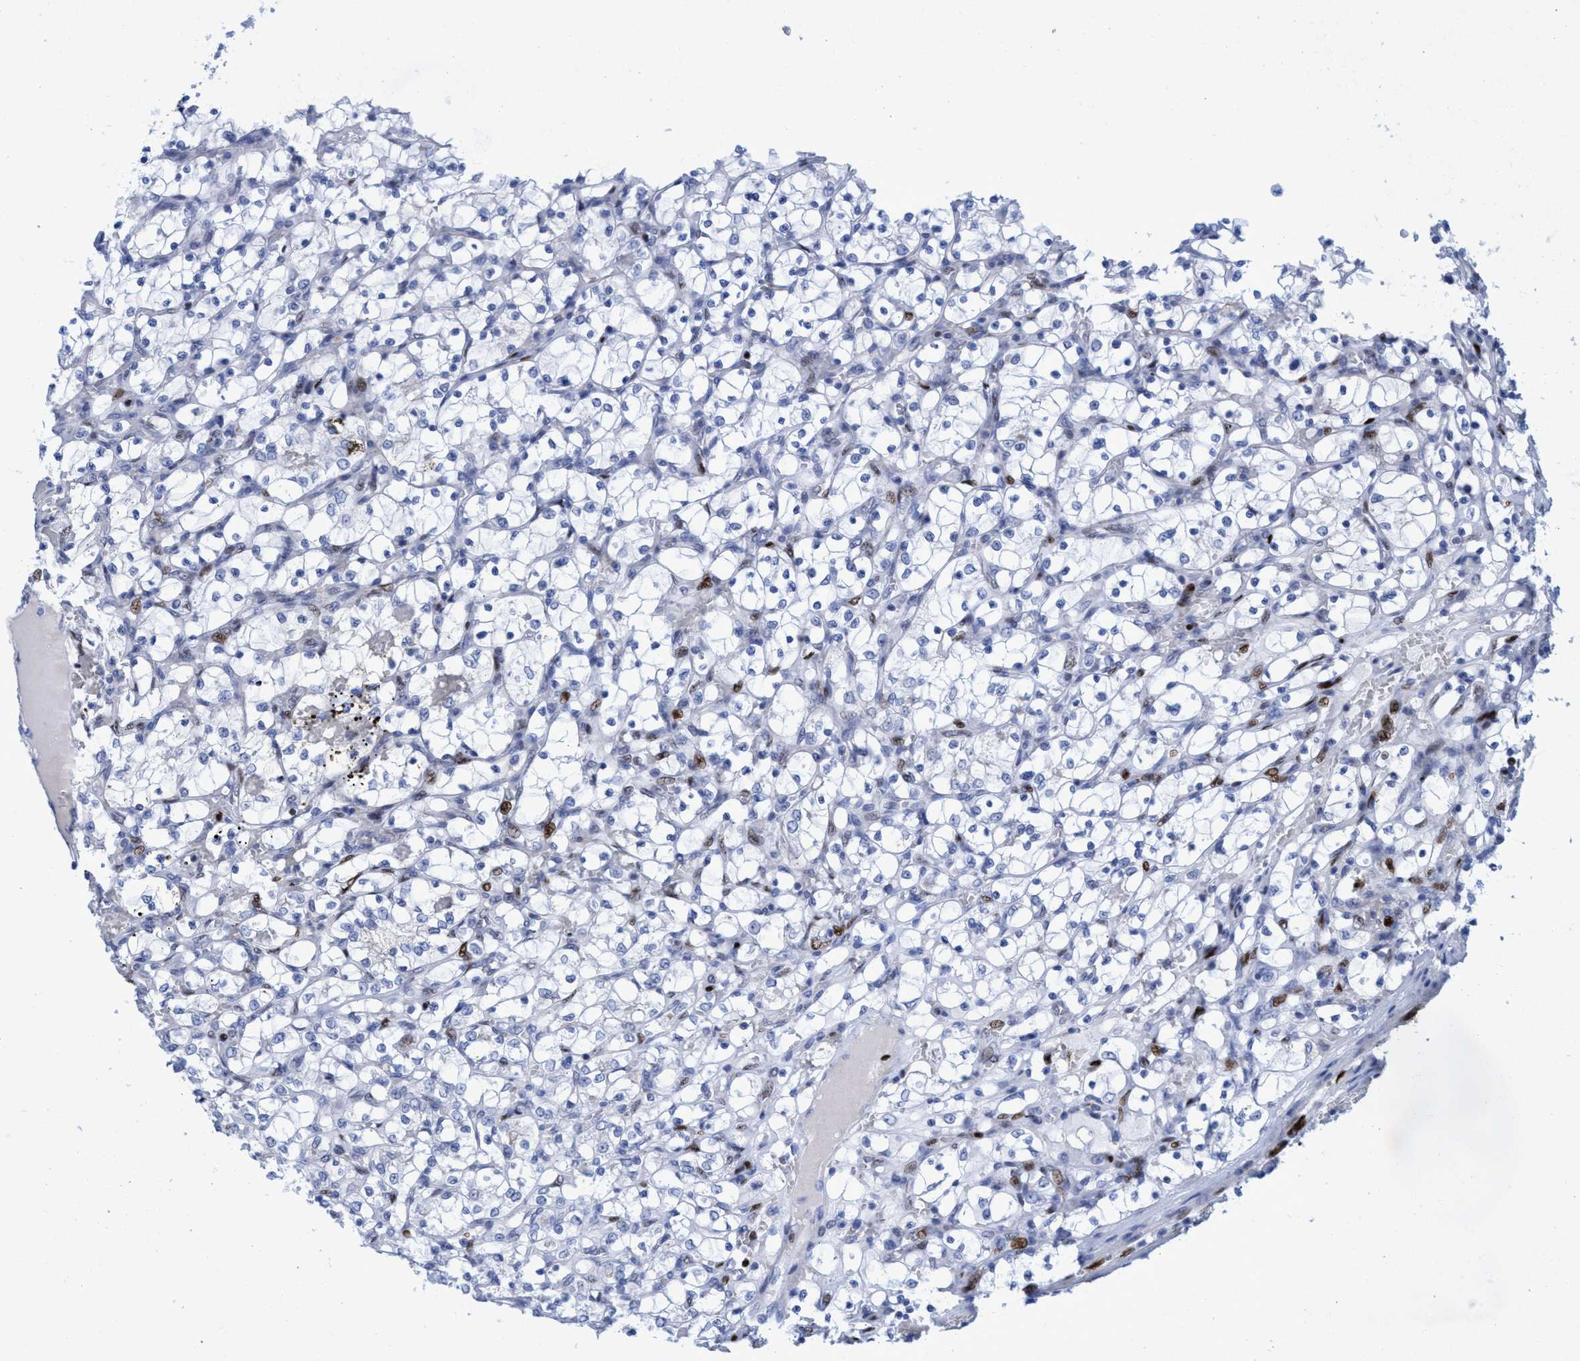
{"staining": {"intensity": "negative", "quantity": "none", "location": "none"}, "tissue": "renal cancer", "cell_type": "Tumor cells", "image_type": "cancer", "snomed": [{"axis": "morphology", "description": "Adenocarcinoma, NOS"}, {"axis": "topography", "description": "Kidney"}], "caption": "Renal cancer was stained to show a protein in brown. There is no significant expression in tumor cells.", "gene": "R3HCC1", "patient": {"sex": "female", "age": 69}}